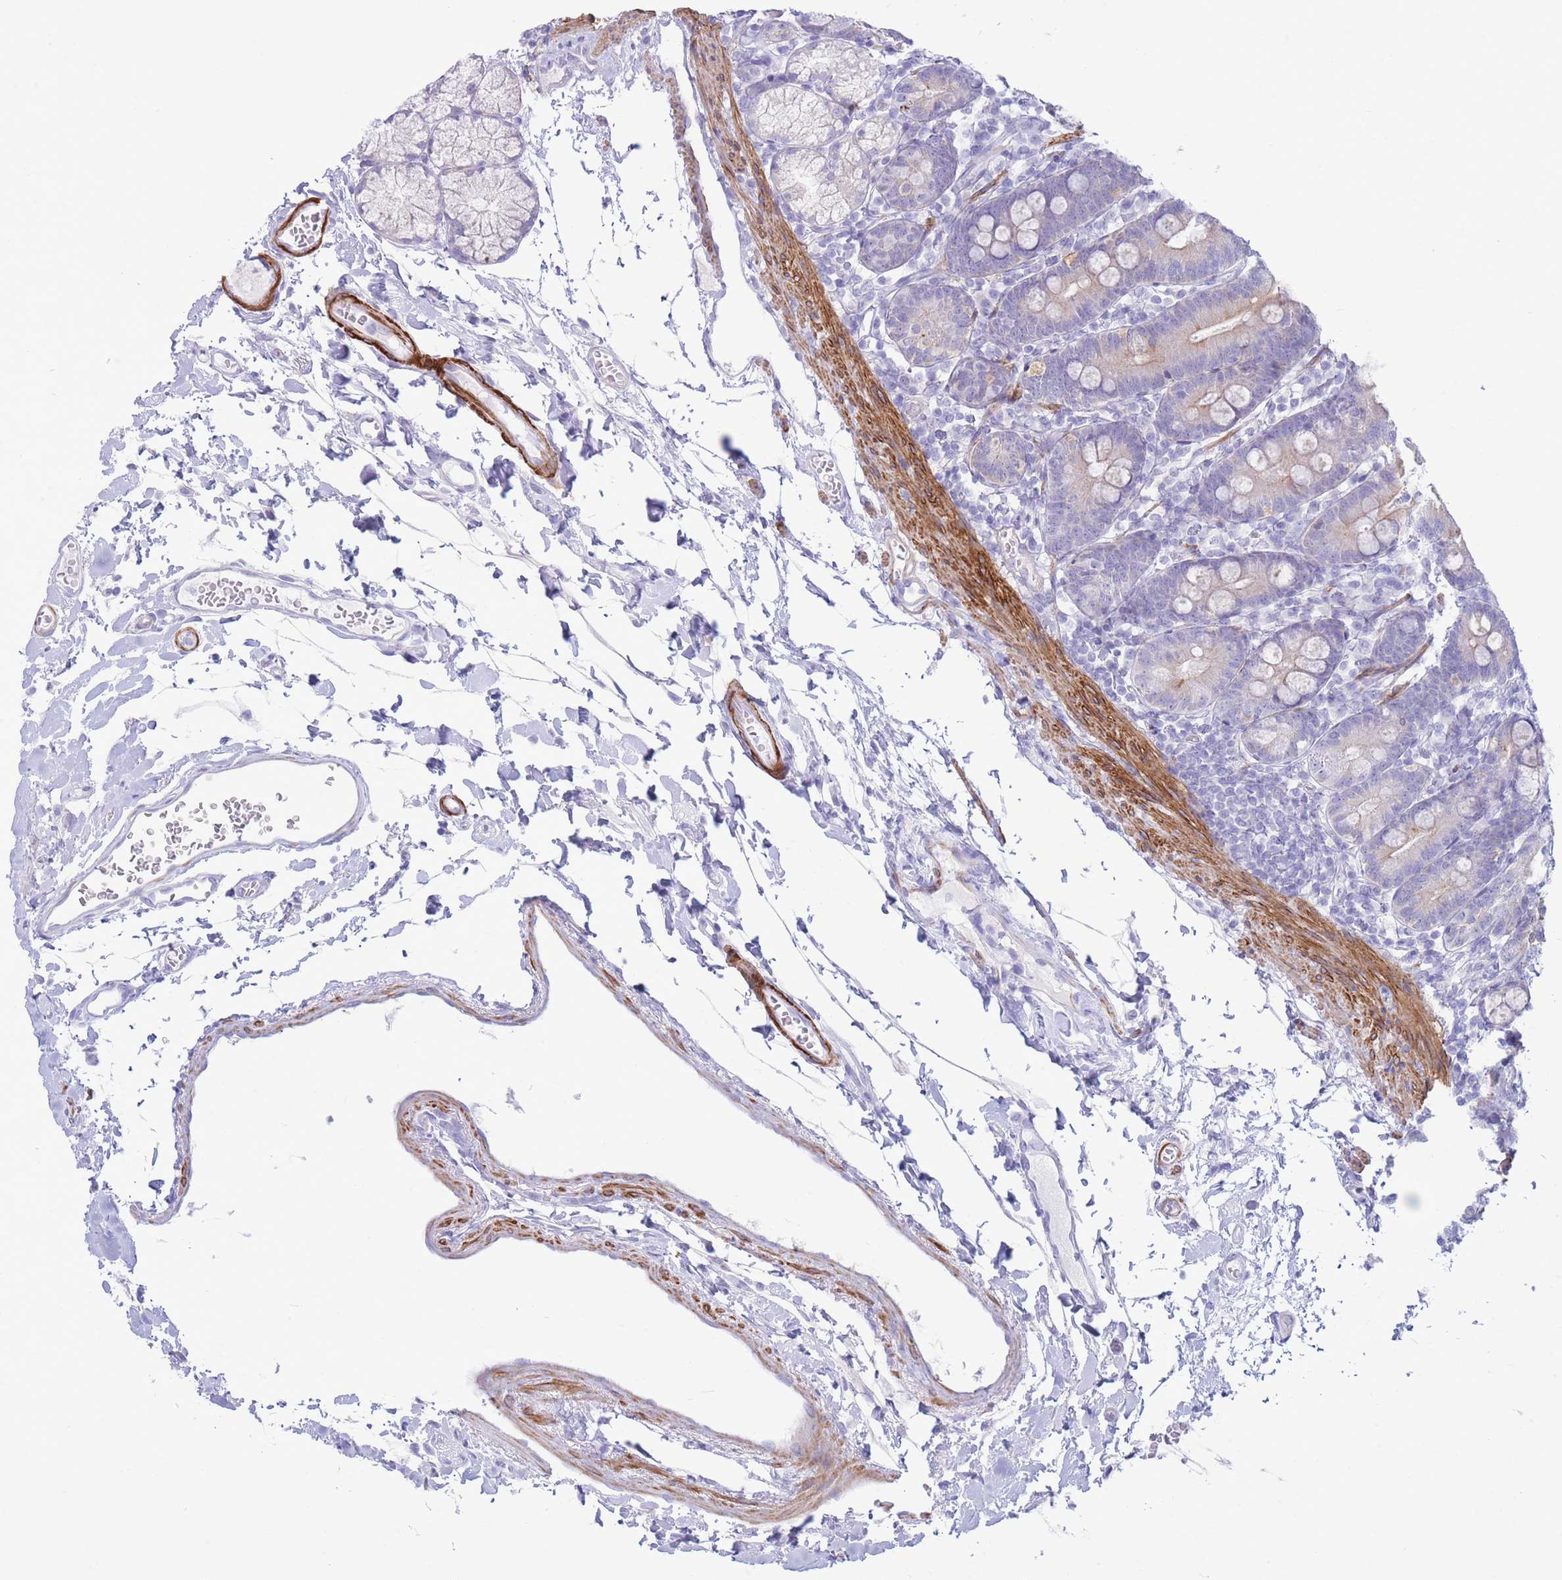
{"staining": {"intensity": "weak", "quantity": "<25%", "location": "cytoplasmic/membranous"}, "tissue": "duodenum", "cell_type": "Glandular cells", "image_type": "normal", "snomed": [{"axis": "morphology", "description": "Normal tissue, NOS"}, {"axis": "topography", "description": "Duodenum"}], "caption": "Immunohistochemistry histopathology image of normal duodenum: human duodenum stained with DAB (3,3'-diaminobenzidine) demonstrates no significant protein staining in glandular cells. (DAB (3,3'-diaminobenzidine) immunohistochemistry (IHC), high magnification).", "gene": "VWA8", "patient": {"sex": "female", "age": 67}}